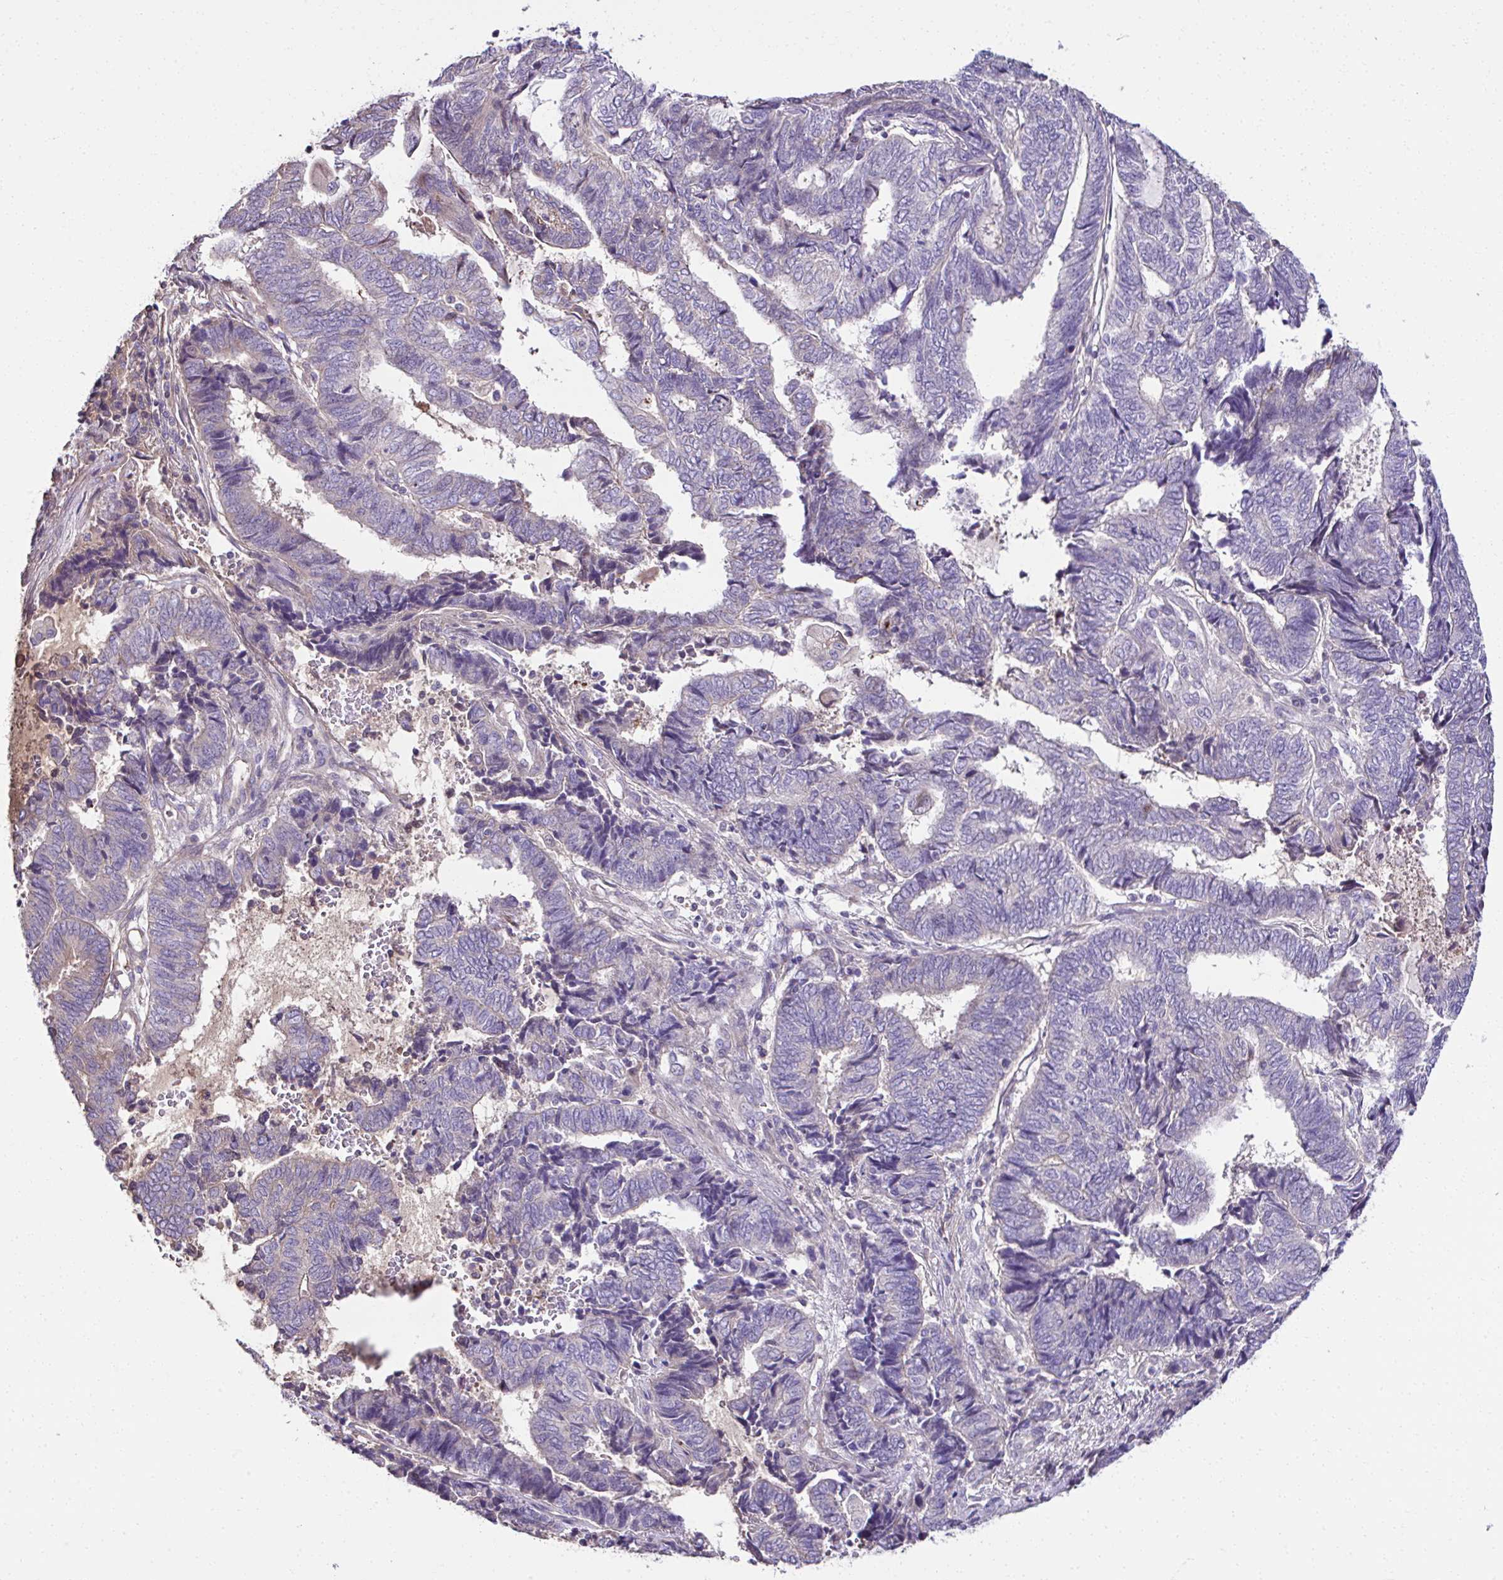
{"staining": {"intensity": "negative", "quantity": "none", "location": "none"}, "tissue": "endometrial cancer", "cell_type": "Tumor cells", "image_type": "cancer", "snomed": [{"axis": "morphology", "description": "Adenocarcinoma, NOS"}, {"axis": "topography", "description": "Uterus"}, {"axis": "topography", "description": "Endometrium"}], "caption": "Endometrial cancer (adenocarcinoma) was stained to show a protein in brown. There is no significant positivity in tumor cells.", "gene": "CCDC85C", "patient": {"sex": "female", "age": 70}}